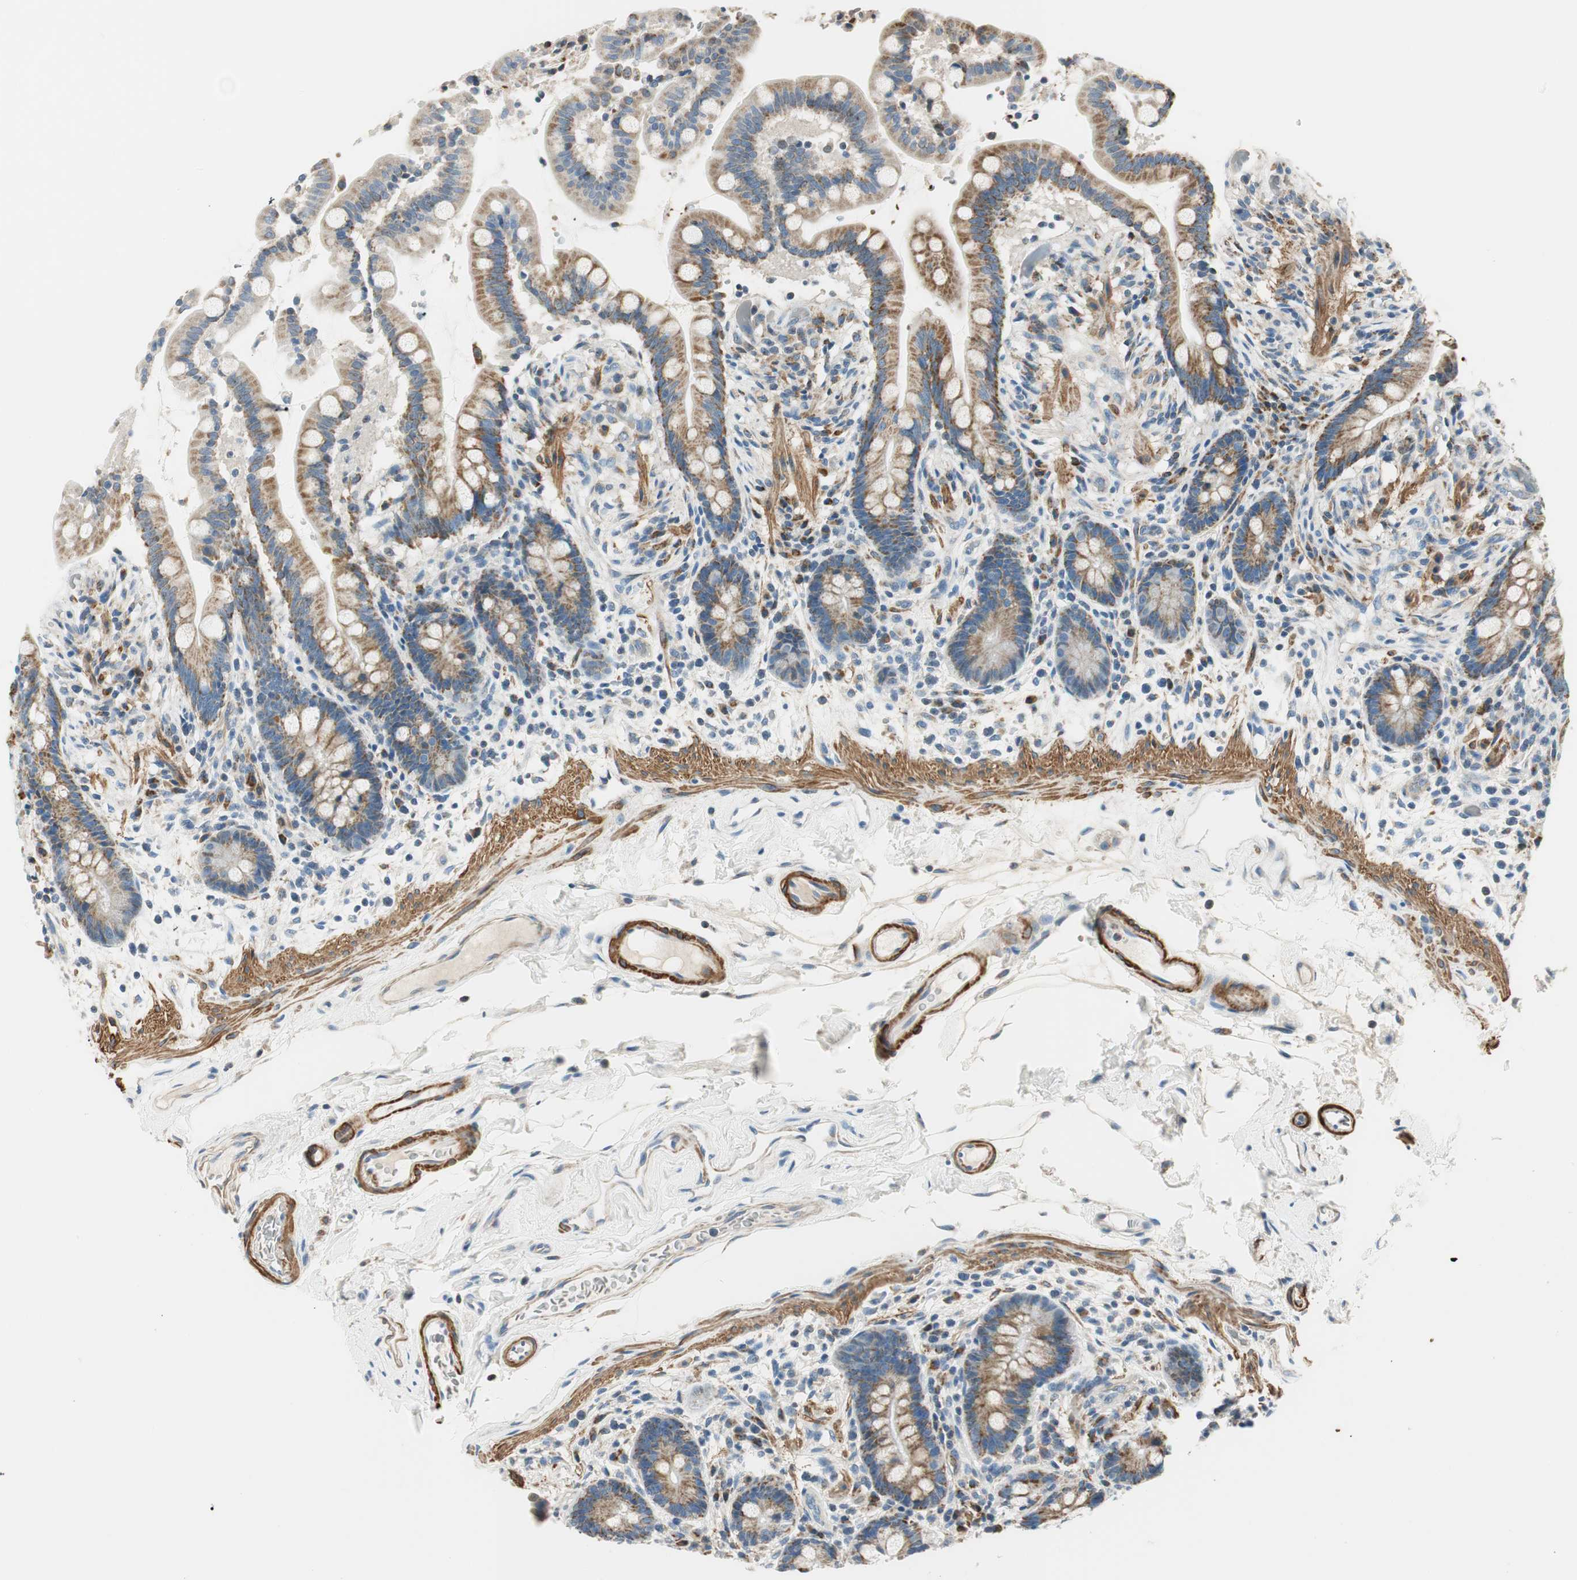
{"staining": {"intensity": "weak", "quantity": ">75%", "location": "cytoplasmic/membranous"}, "tissue": "colon", "cell_type": "Endothelial cells", "image_type": "normal", "snomed": [{"axis": "morphology", "description": "Normal tissue, NOS"}, {"axis": "topography", "description": "Colon"}], "caption": "IHC of normal human colon displays low levels of weak cytoplasmic/membranous expression in about >75% of endothelial cells. (DAB IHC, brown staining for protein, blue staining for nuclei).", "gene": "RORB", "patient": {"sex": "male", "age": 73}}